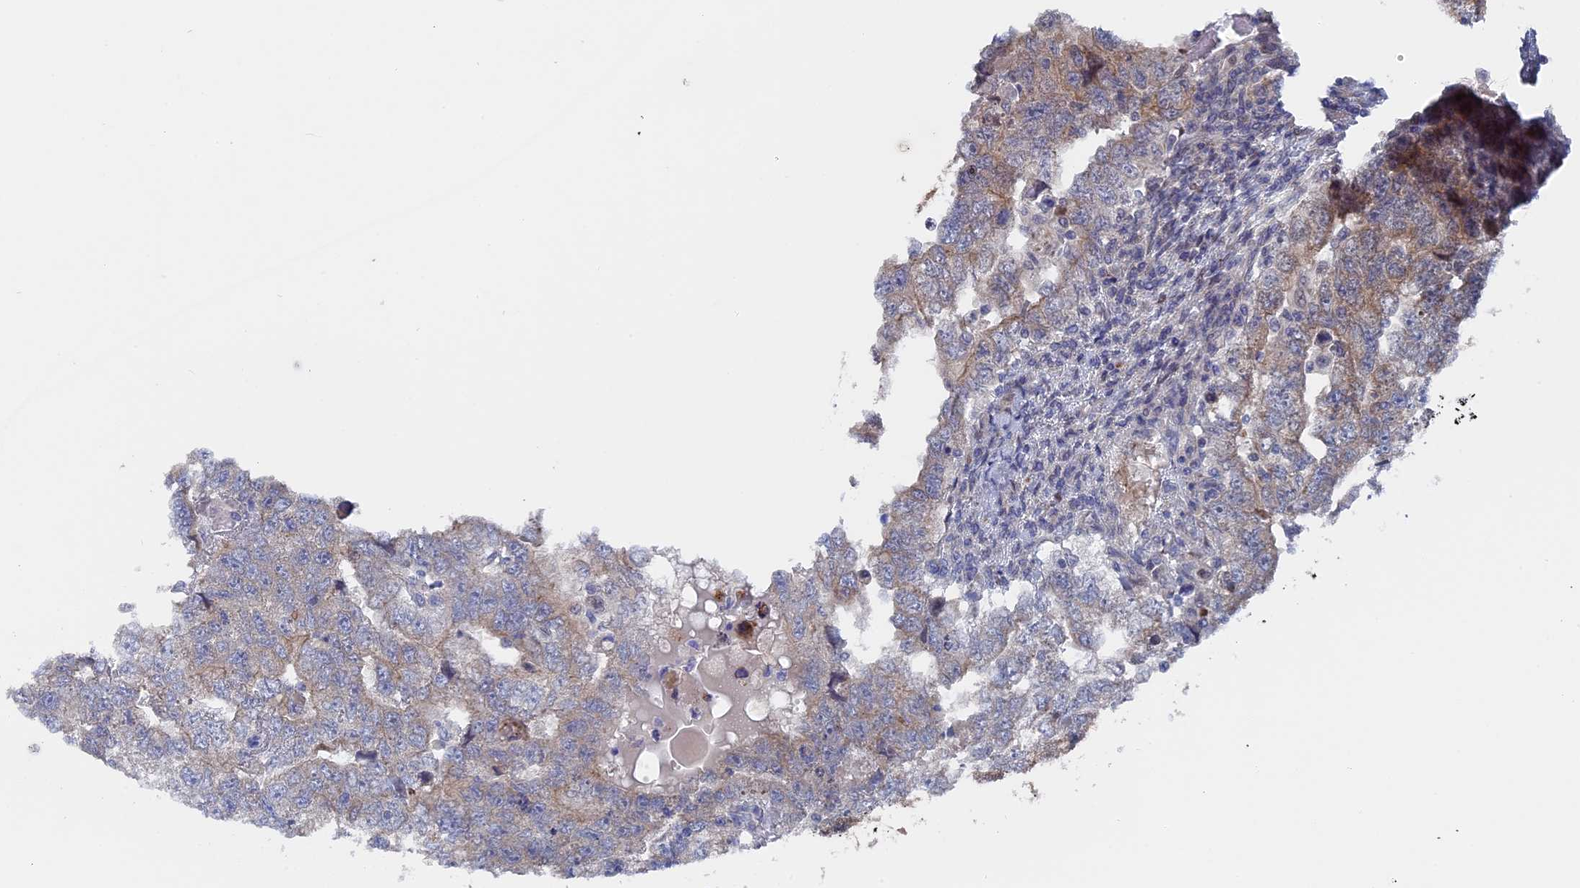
{"staining": {"intensity": "weak", "quantity": "<25%", "location": "cytoplasmic/membranous"}, "tissue": "testis cancer", "cell_type": "Tumor cells", "image_type": "cancer", "snomed": [{"axis": "morphology", "description": "Carcinoma, Embryonal, NOS"}, {"axis": "topography", "description": "Testis"}], "caption": "Immunohistochemistry (IHC) micrograph of neoplastic tissue: human embryonal carcinoma (testis) stained with DAB shows no significant protein staining in tumor cells.", "gene": "TMEM161A", "patient": {"sex": "male", "age": 36}}